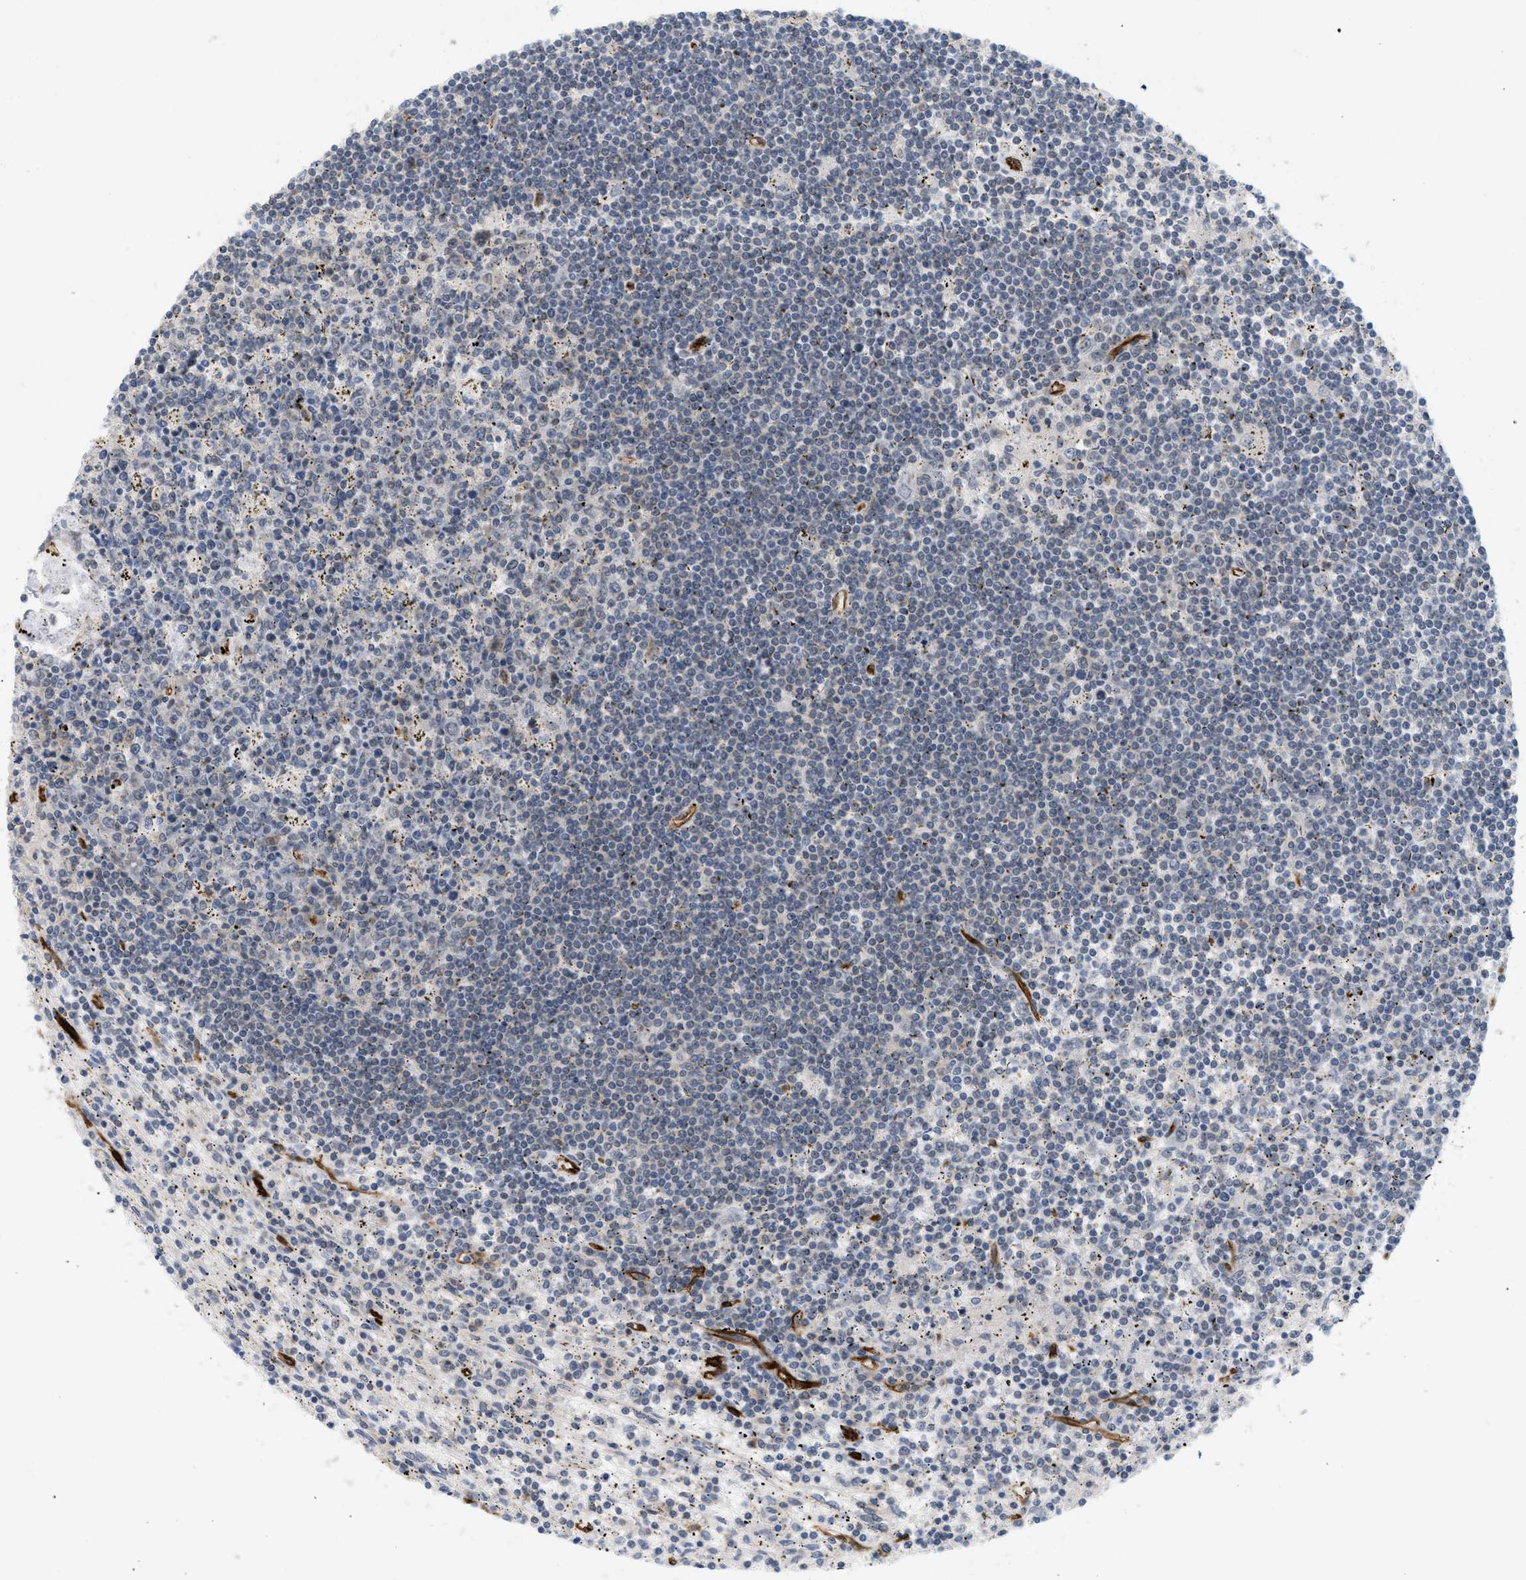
{"staining": {"intensity": "negative", "quantity": "none", "location": "none"}, "tissue": "lymphoma", "cell_type": "Tumor cells", "image_type": "cancer", "snomed": [{"axis": "morphology", "description": "Malignant lymphoma, non-Hodgkin's type, Low grade"}, {"axis": "topography", "description": "Spleen"}], "caption": "This is an immunohistochemistry image of low-grade malignant lymphoma, non-Hodgkin's type. There is no staining in tumor cells.", "gene": "PALMD", "patient": {"sex": "male", "age": 76}}